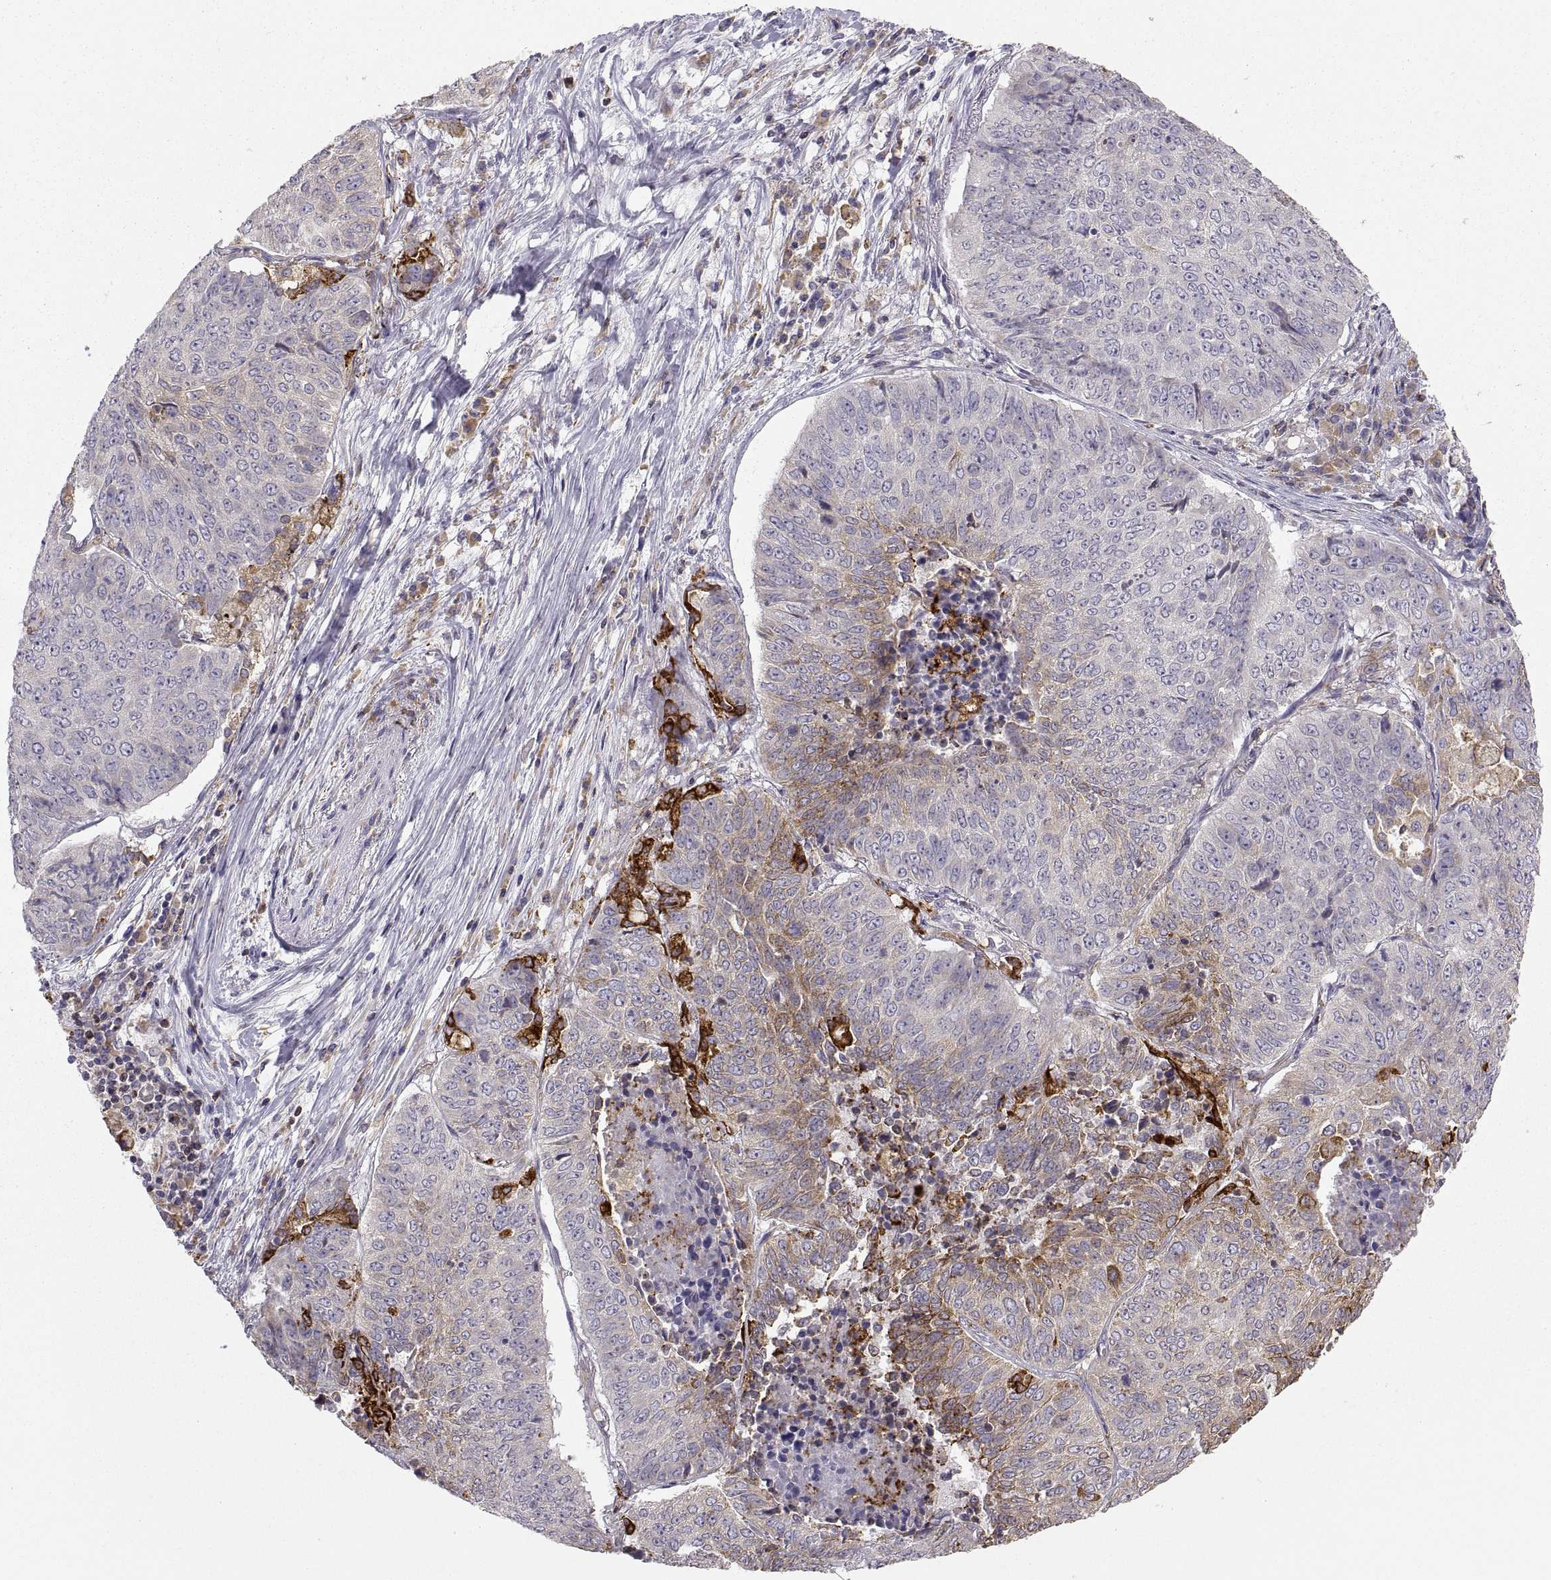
{"staining": {"intensity": "weak", "quantity": "<25%", "location": "cytoplasmic/membranous"}, "tissue": "lung cancer", "cell_type": "Tumor cells", "image_type": "cancer", "snomed": [{"axis": "morphology", "description": "Normal tissue, NOS"}, {"axis": "morphology", "description": "Squamous cell carcinoma, NOS"}, {"axis": "topography", "description": "Bronchus"}, {"axis": "topography", "description": "Lung"}], "caption": "Human lung cancer stained for a protein using IHC reveals no expression in tumor cells.", "gene": "ERO1A", "patient": {"sex": "male", "age": 64}}